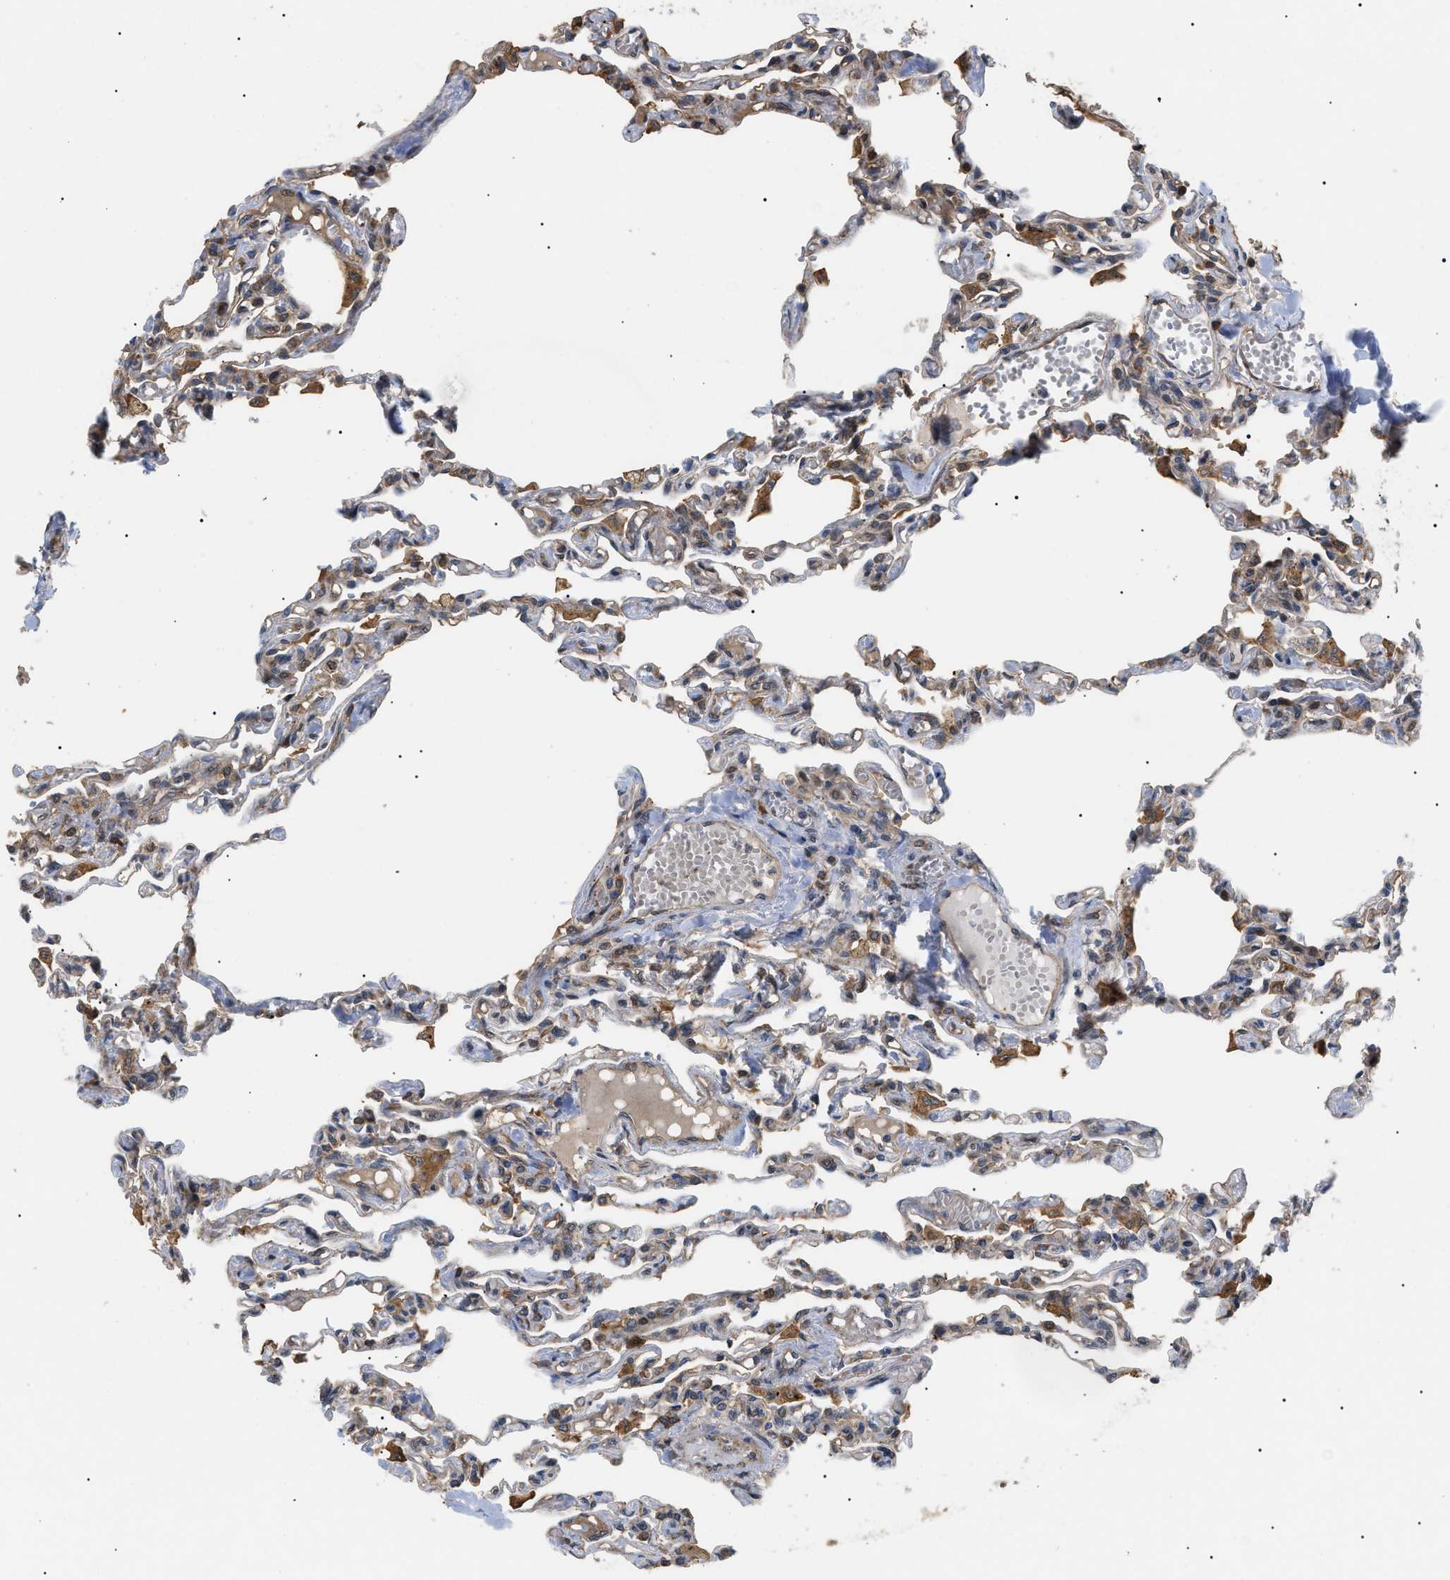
{"staining": {"intensity": "weak", "quantity": "25%-75%", "location": "cytoplasmic/membranous"}, "tissue": "lung", "cell_type": "Alveolar cells", "image_type": "normal", "snomed": [{"axis": "morphology", "description": "Normal tissue, NOS"}, {"axis": "topography", "description": "Lung"}], "caption": "Immunohistochemical staining of benign human lung displays low levels of weak cytoplasmic/membranous staining in about 25%-75% of alveolar cells.", "gene": "ASTL", "patient": {"sex": "male", "age": 21}}